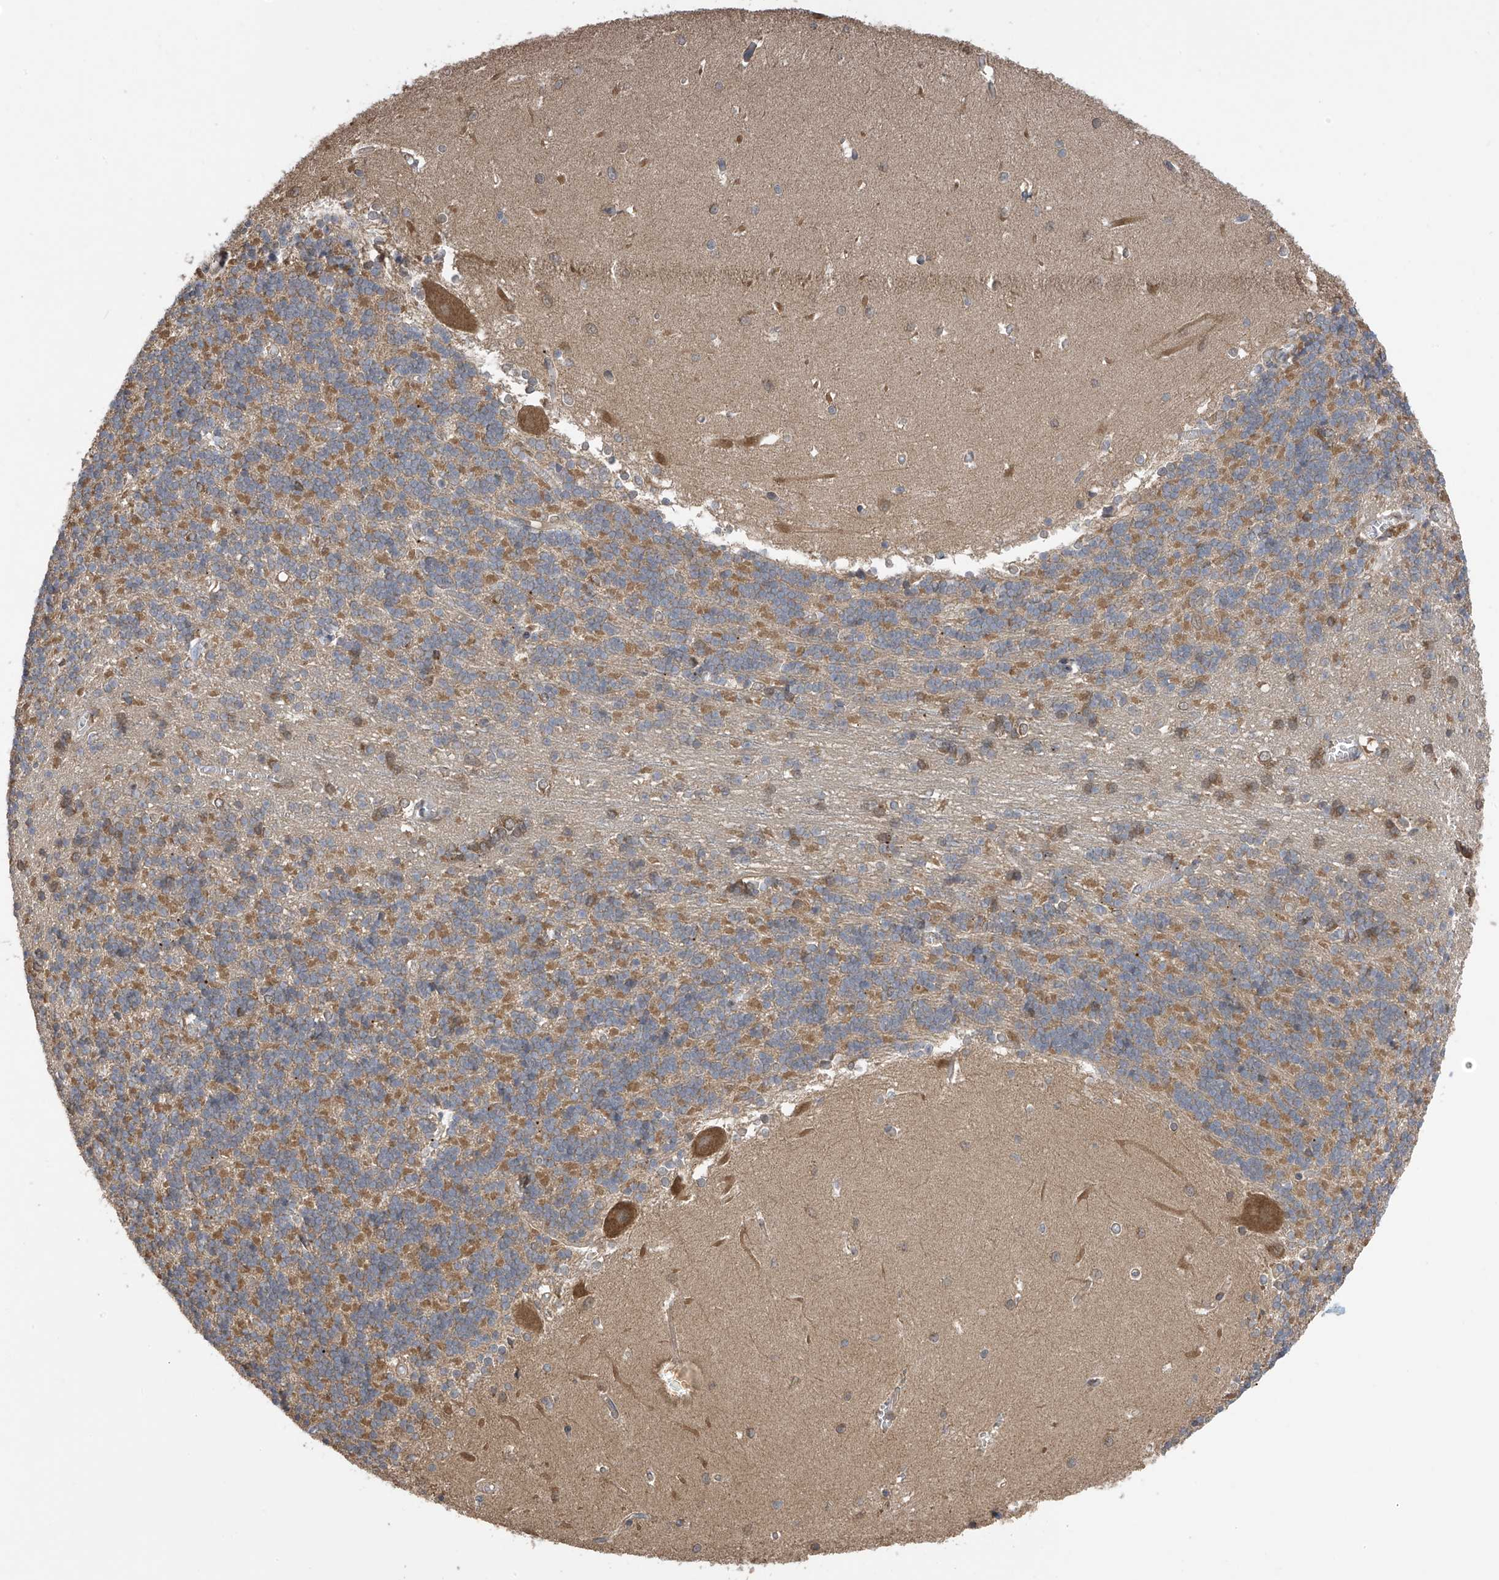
{"staining": {"intensity": "moderate", "quantity": "25%-75%", "location": "cytoplasmic/membranous"}, "tissue": "cerebellum", "cell_type": "Cells in granular layer", "image_type": "normal", "snomed": [{"axis": "morphology", "description": "Normal tissue, NOS"}, {"axis": "topography", "description": "Cerebellum"}], "caption": "Moderate cytoplasmic/membranous expression is identified in approximately 25%-75% of cells in granular layer in unremarkable cerebellum.", "gene": "PNPT1", "patient": {"sex": "male", "age": 37}}